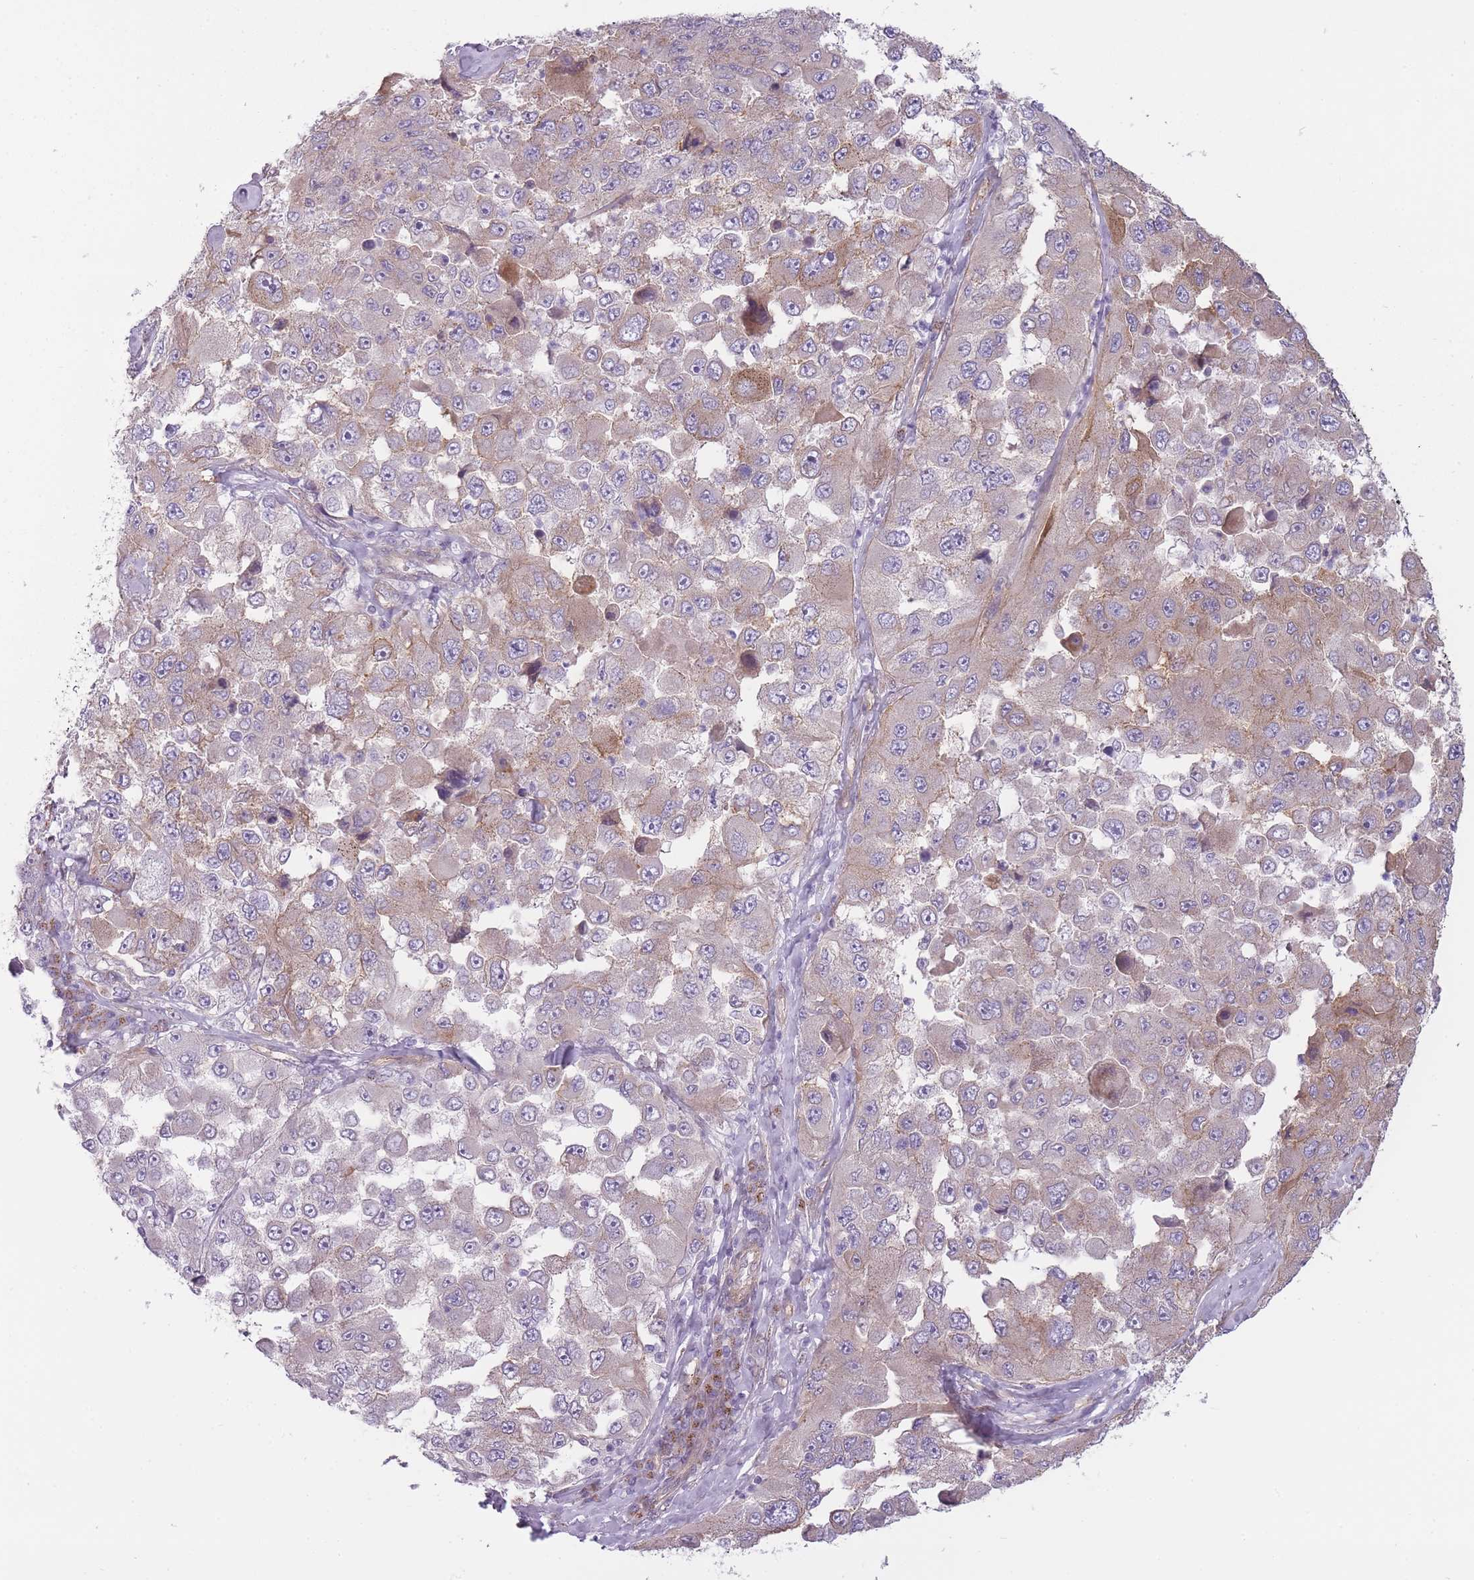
{"staining": {"intensity": "weak", "quantity": "25%-75%", "location": "cytoplasmic/membranous"}, "tissue": "melanoma", "cell_type": "Tumor cells", "image_type": "cancer", "snomed": [{"axis": "morphology", "description": "Malignant melanoma, Metastatic site"}, {"axis": "topography", "description": "Lymph node"}], "caption": "About 25%-75% of tumor cells in human malignant melanoma (metastatic site) exhibit weak cytoplasmic/membranous protein expression as visualized by brown immunohistochemical staining.", "gene": "PGRMC2", "patient": {"sex": "male", "age": 62}}